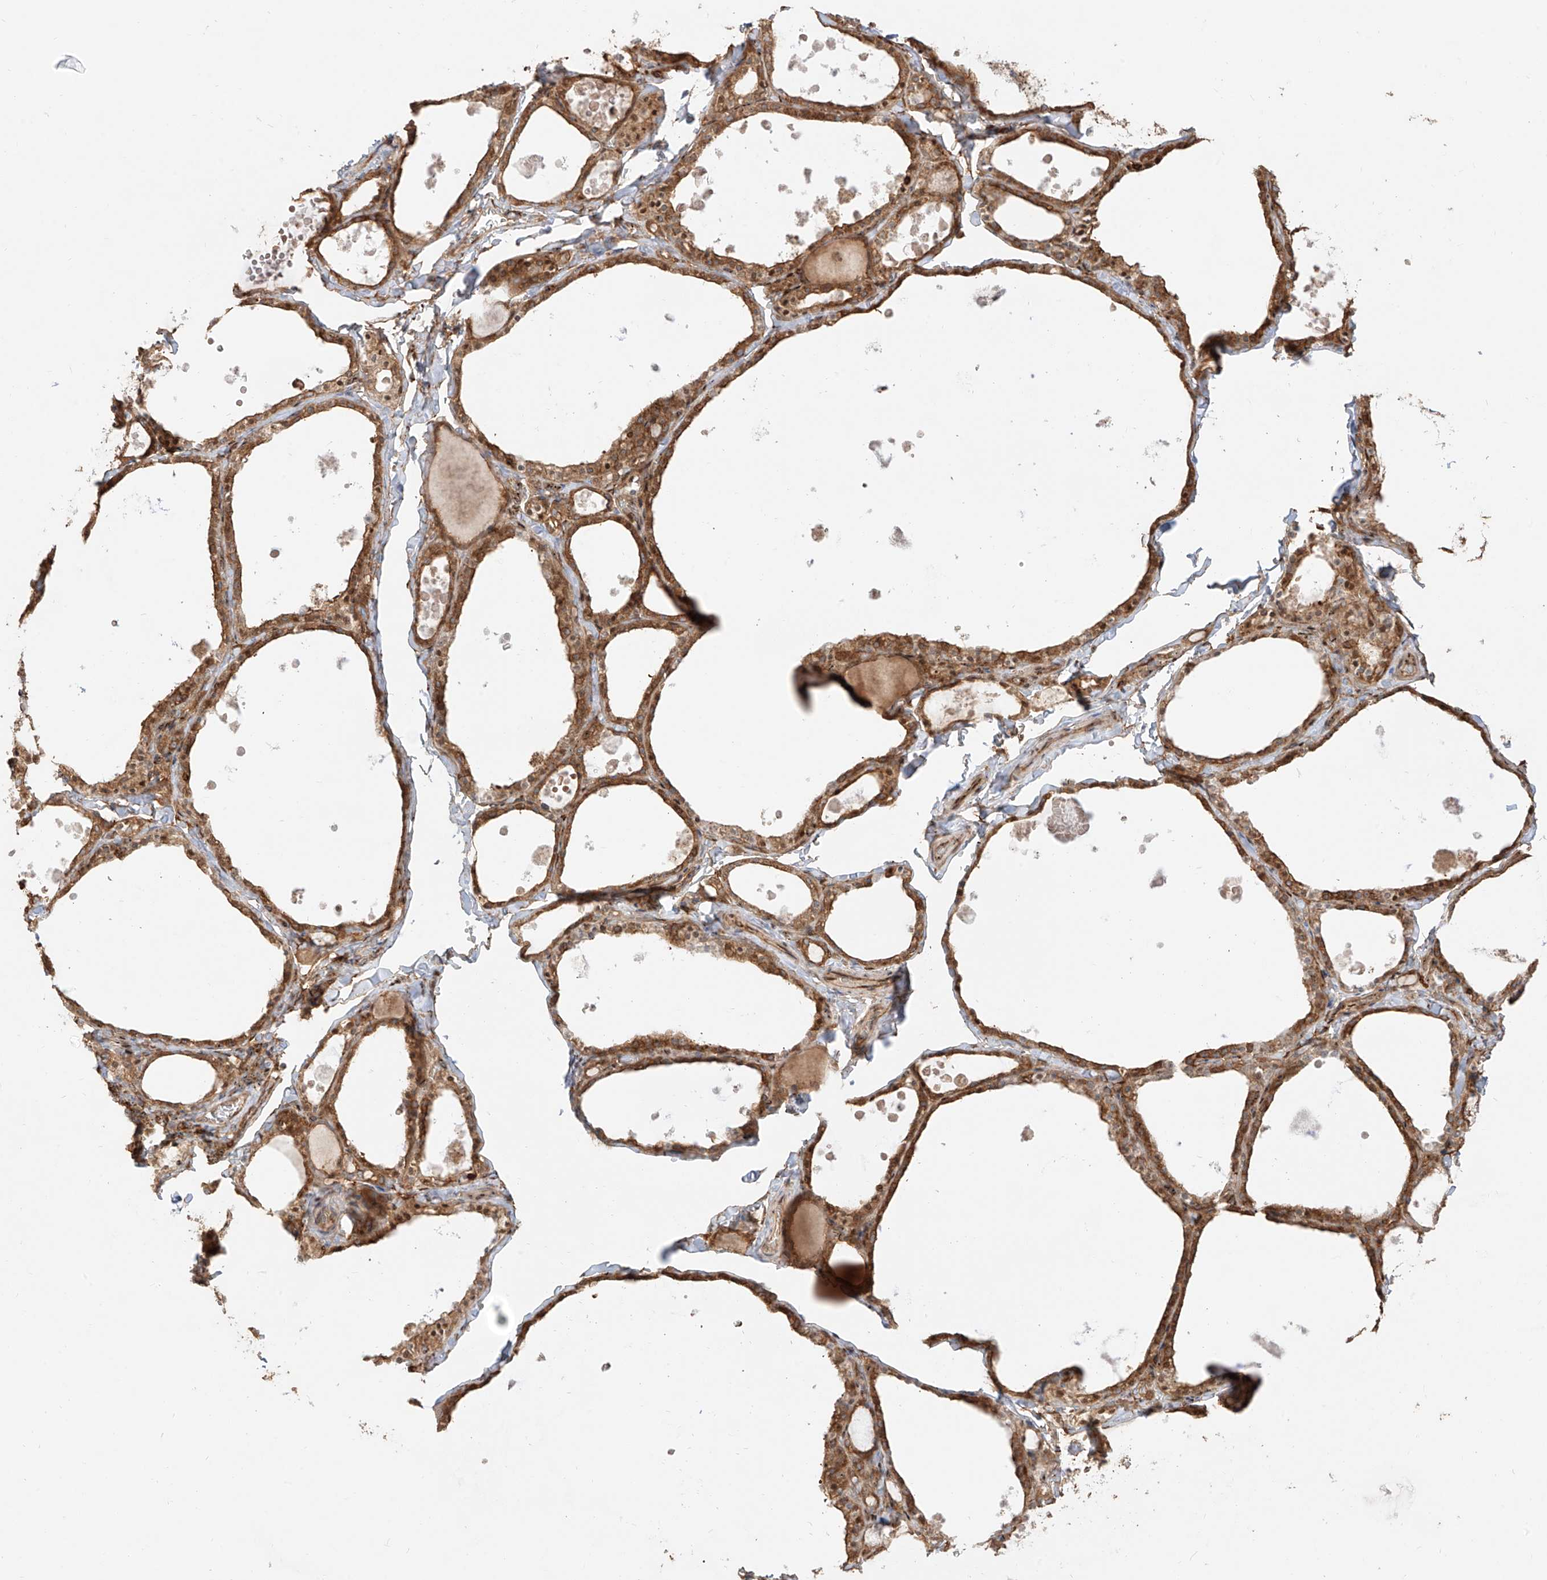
{"staining": {"intensity": "strong", "quantity": ">75%", "location": "cytoplasmic/membranous"}, "tissue": "thyroid gland", "cell_type": "Glandular cells", "image_type": "normal", "snomed": [{"axis": "morphology", "description": "Normal tissue, NOS"}, {"axis": "topography", "description": "Thyroid gland"}], "caption": "Thyroid gland was stained to show a protein in brown. There is high levels of strong cytoplasmic/membranous expression in approximately >75% of glandular cells. (DAB = brown stain, brightfield microscopy at high magnification).", "gene": "SNX9", "patient": {"sex": "male", "age": 56}}